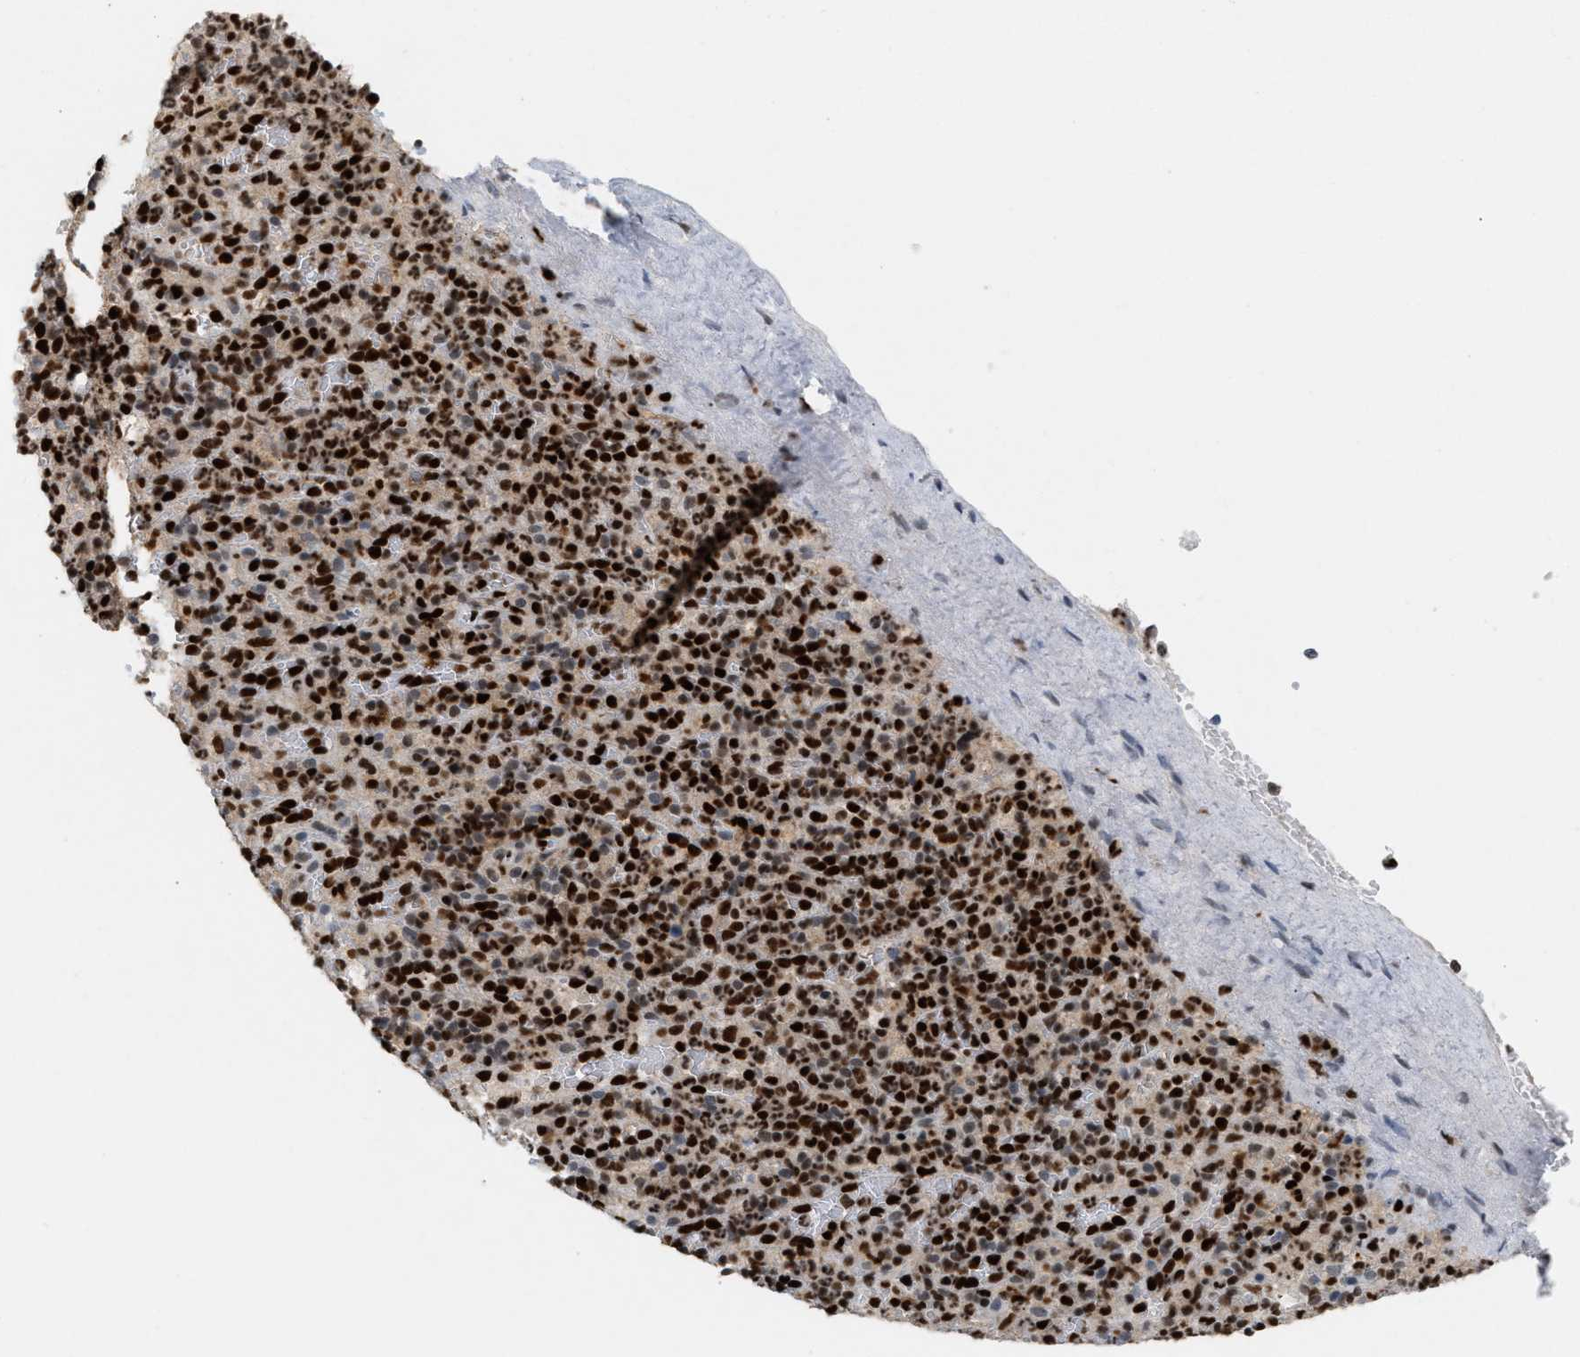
{"staining": {"intensity": "strong", "quantity": ">75%", "location": "nuclear"}, "tissue": "spleen", "cell_type": "Cells in red pulp", "image_type": "normal", "snomed": [{"axis": "morphology", "description": "Normal tissue, NOS"}, {"axis": "topography", "description": "Spleen"}], "caption": "High-magnification brightfield microscopy of benign spleen stained with DAB (3,3'-diaminobenzidine) (brown) and counterstained with hematoxylin (blue). cells in red pulp exhibit strong nuclear positivity is present in approximately>75% of cells.", "gene": "C17orf49", "patient": {"sex": "female", "age": 74}}